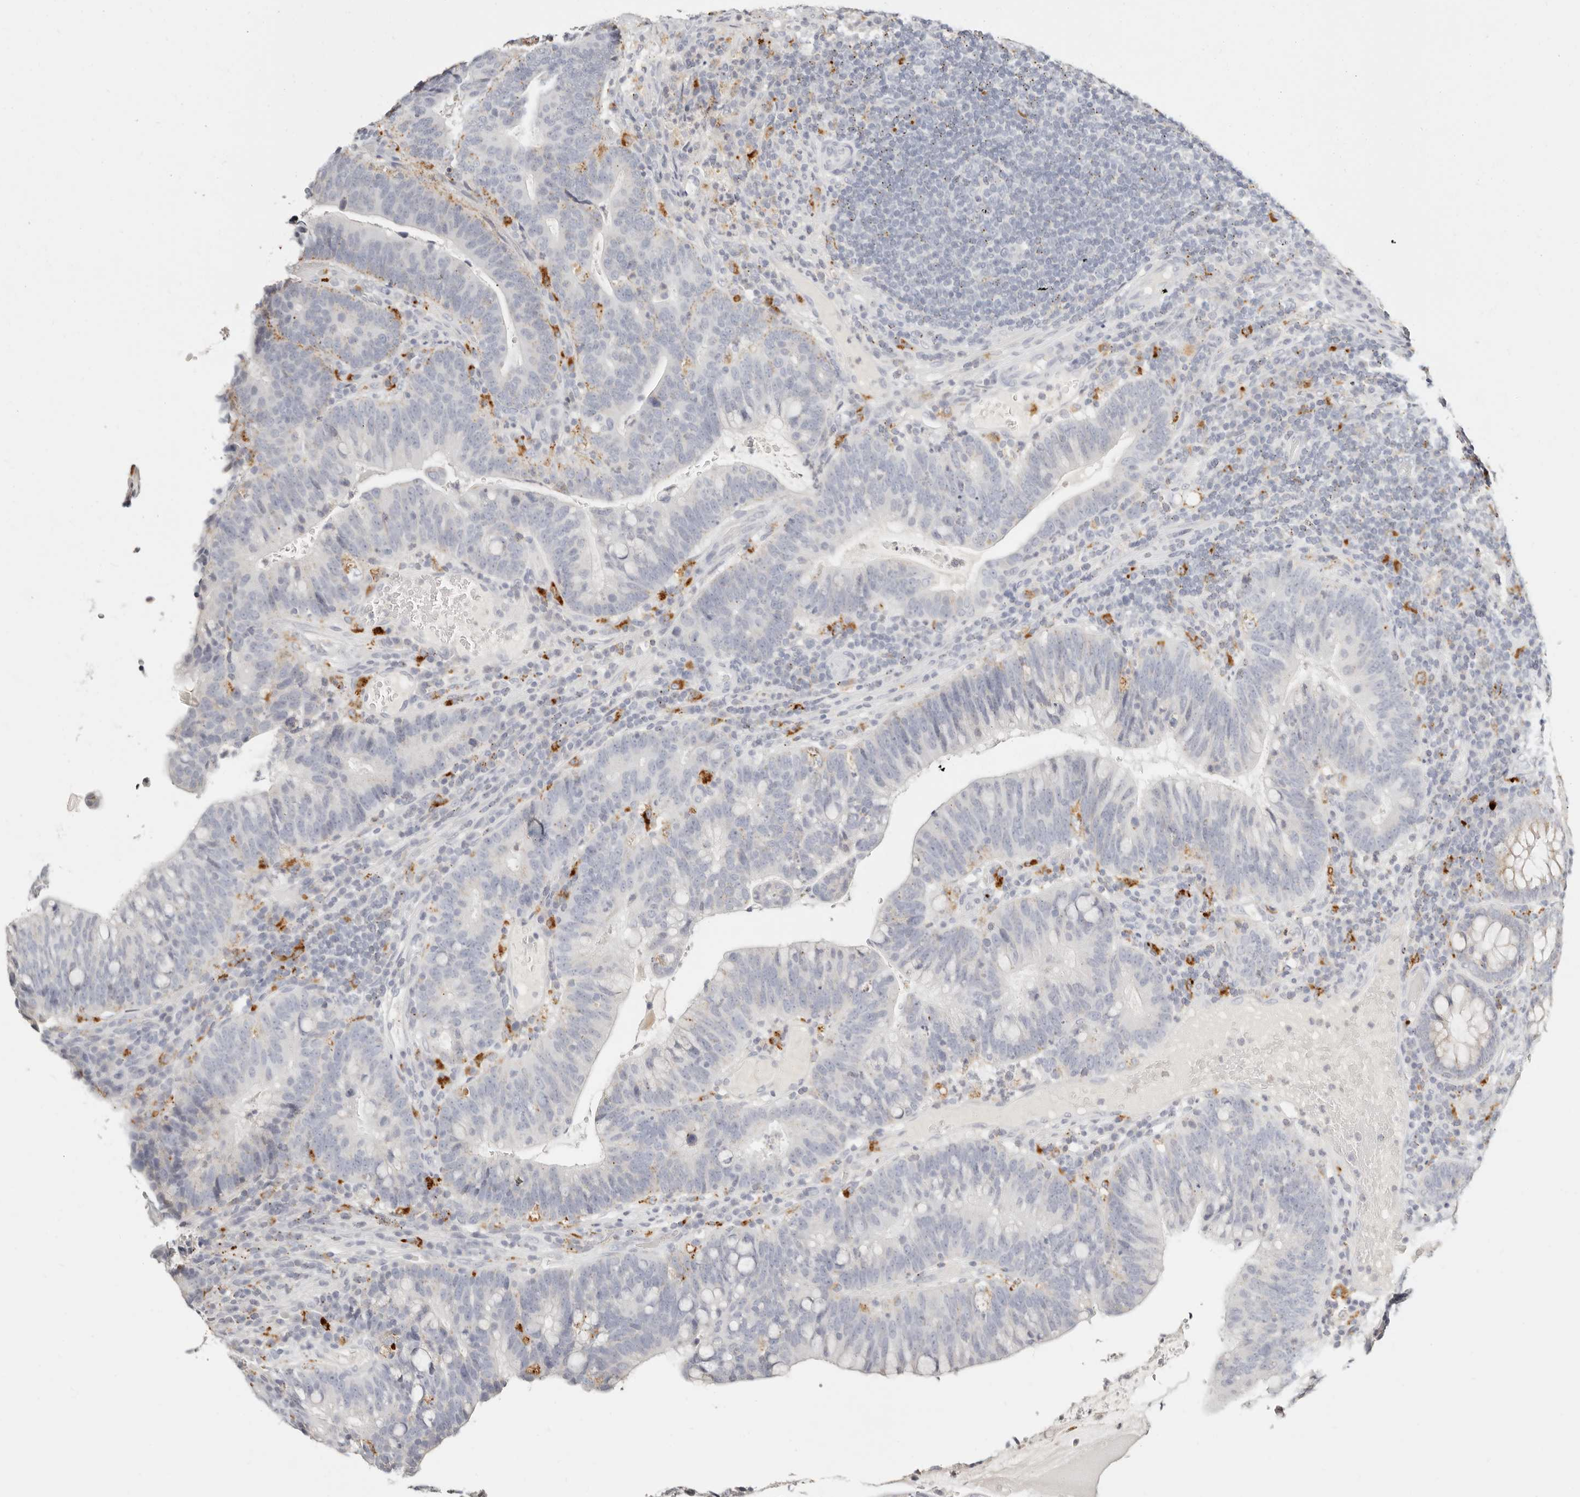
{"staining": {"intensity": "negative", "quantity": "none", "location": "none"}, "tissue": "colorectal cancer", "cell_type": "Tumor cells", "image_type": "cancer", "snomed": [{"axis": "morphology", "description": "Adenocarcinoma, NOS"}, {"axis": "topography", "description": "Colon"}], "caption": "This image is of colorectal cancer stained with immunohistochemistry to label a protein in brown with the nuclei are counter-stained blue. There is no expression in tumor cells.", "gene": "RNASET2", "patient": {"sex": "female", "age": 66}}